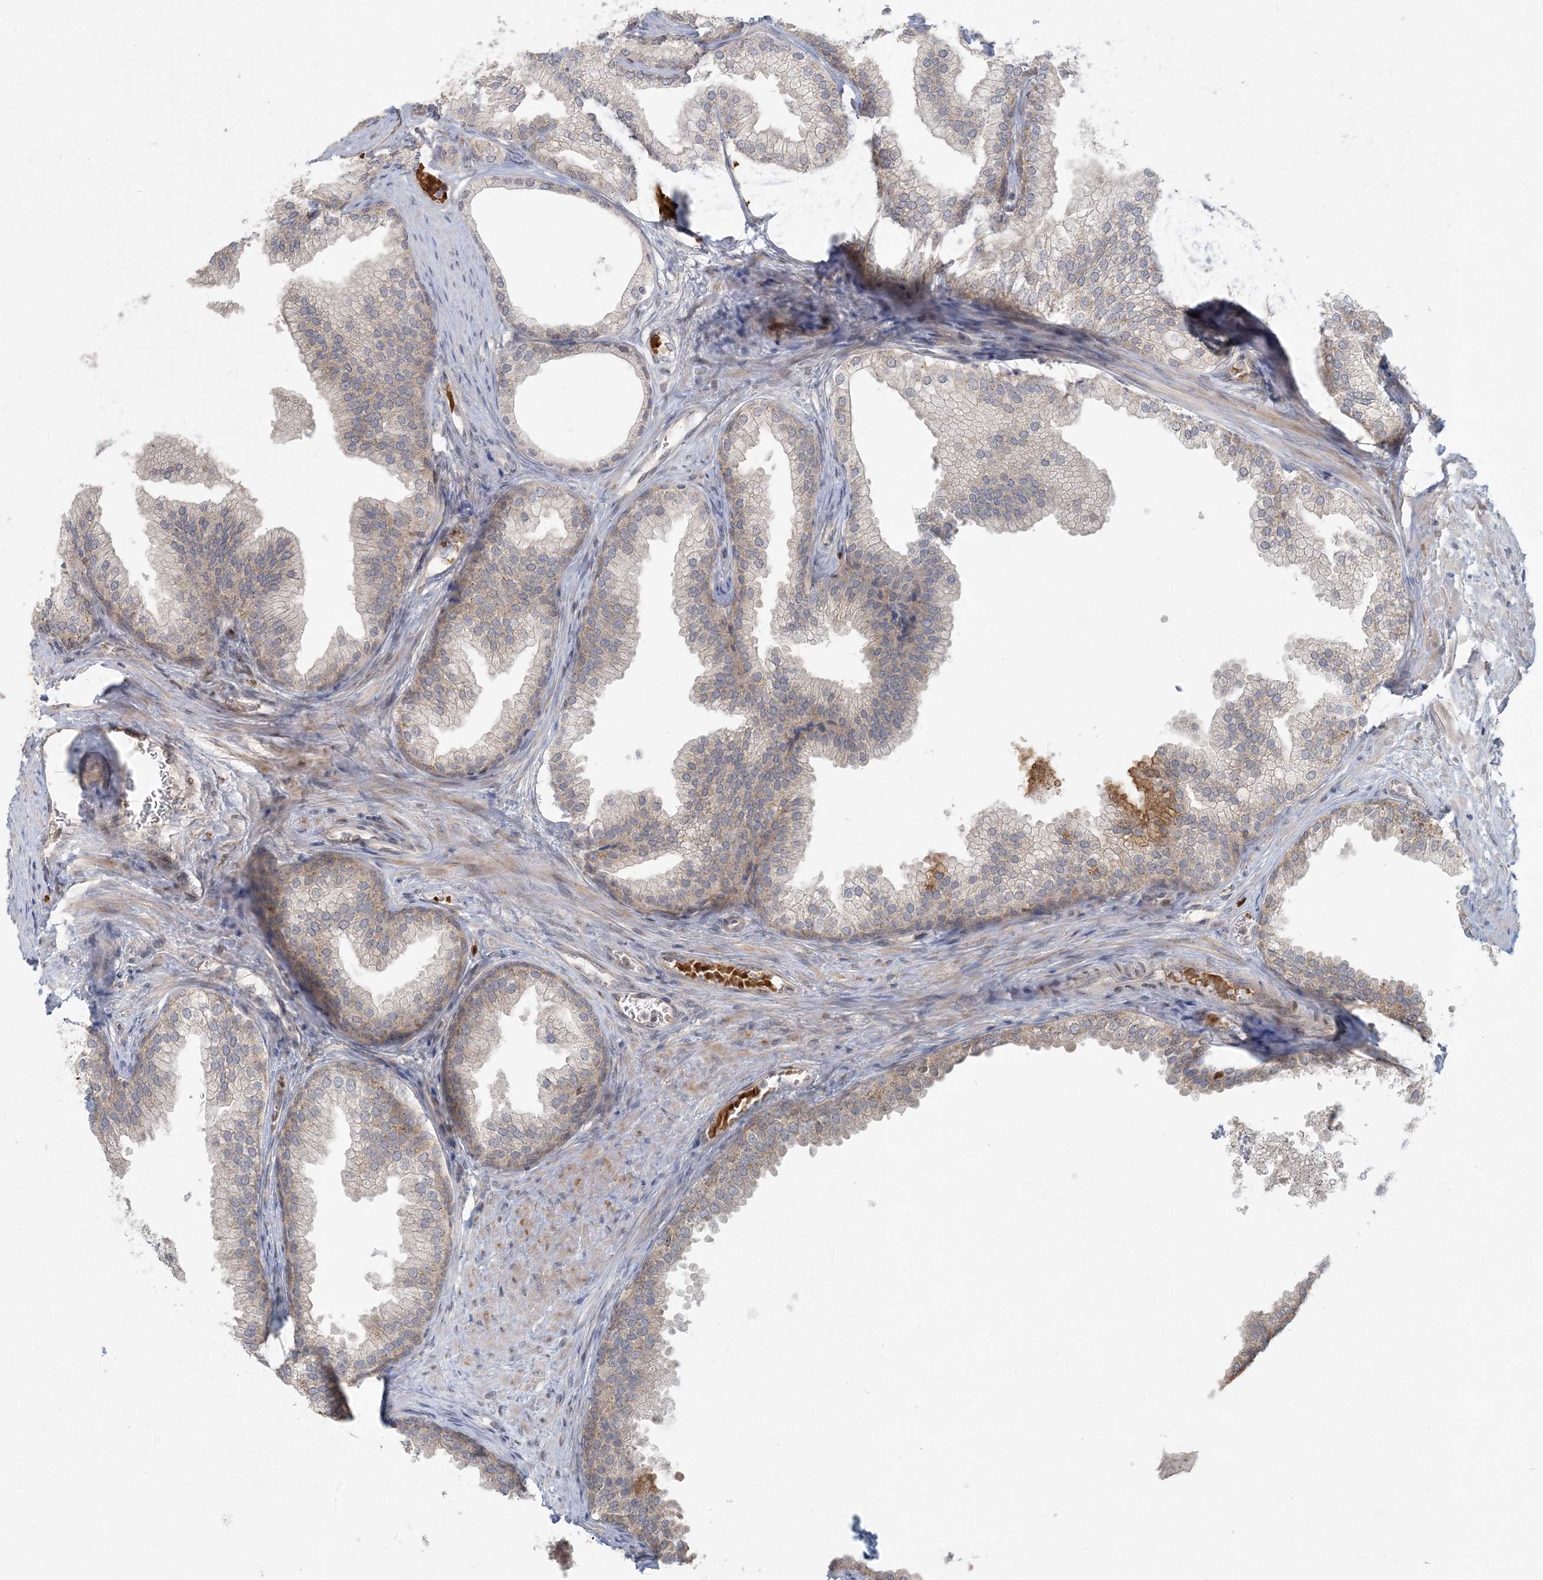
{"staining": {"intensity": "weak", "quantity": "25%-75%", "location": "cytoplasmic/membranous"}, "tissue": "prostate", "cell_type": "Glandular cells", "image_type": "normal", "snomed": [{"axis": "morphology", "description": "Normal tissue, NOS"}, {"axis": "topography", "description": "Prostate"}], "caption": "Immunohistochemistry (IHC) (DAB) staining of benign human prostate displays weak cytoplasmic/membranous protein positivity in approximately 25%-75% of glandular cells.", "gene": "CTDNEP1", "patient": {"sex": "male", "age": 76}}